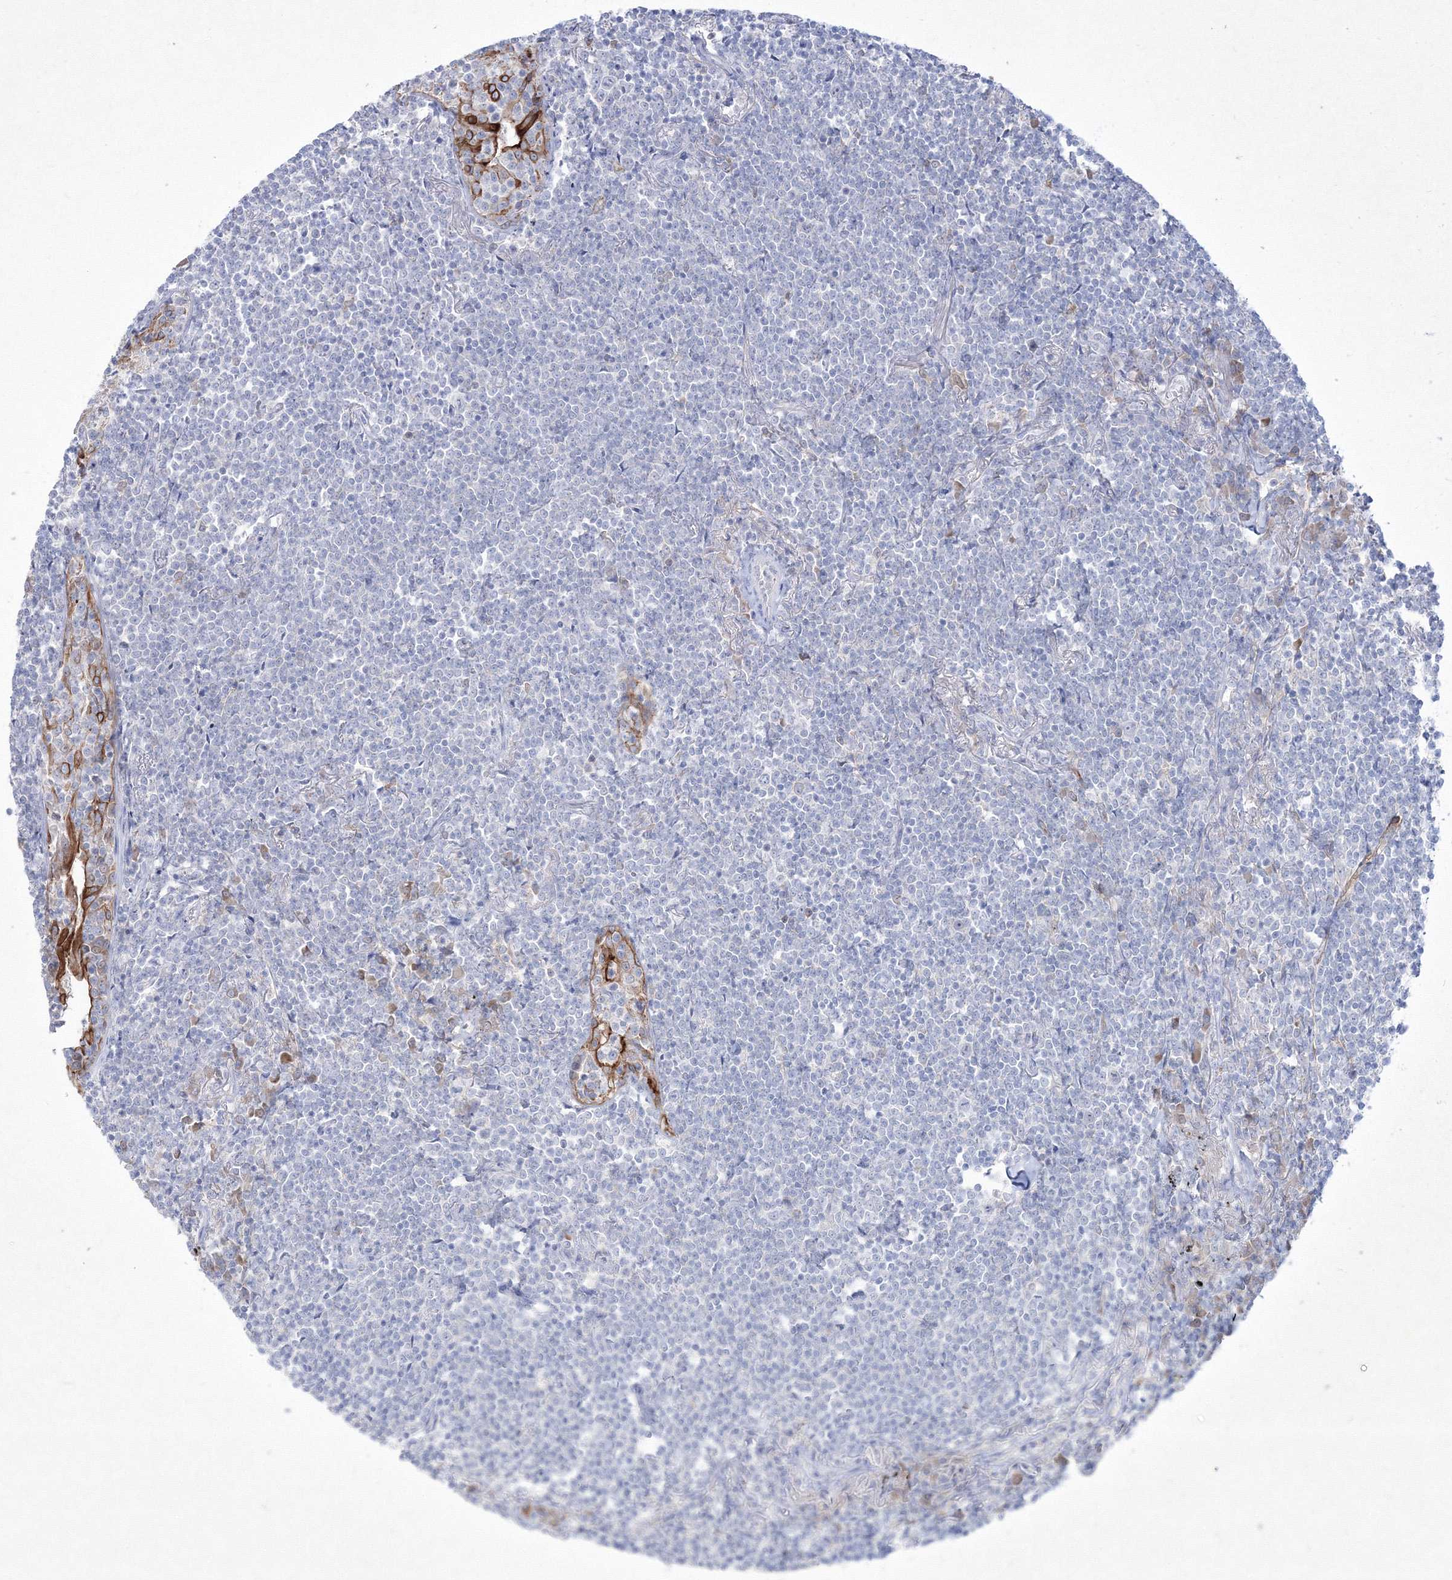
{"staining": {"intensity": "negative", "quantity": "none", "location": "none"}, "tissue": "lymphoma", "cell_type": "Tumor cells", "image_type": "cancer", "snomed": [{"axis": "morphology", "description": "Malignant lymphoma, non-Hodgkin's type, Low grade"}, {"axis": "topography", "description": "Lung"}], "caption": "IHC of human lymphoma reveals no expression in tumor cells. (DAB immunohistochemistry (IHC) visualized using brightfield microscopy, high magnification).", "gene": "TMEM139", "patient": {"sex": "female", "age": 71}}